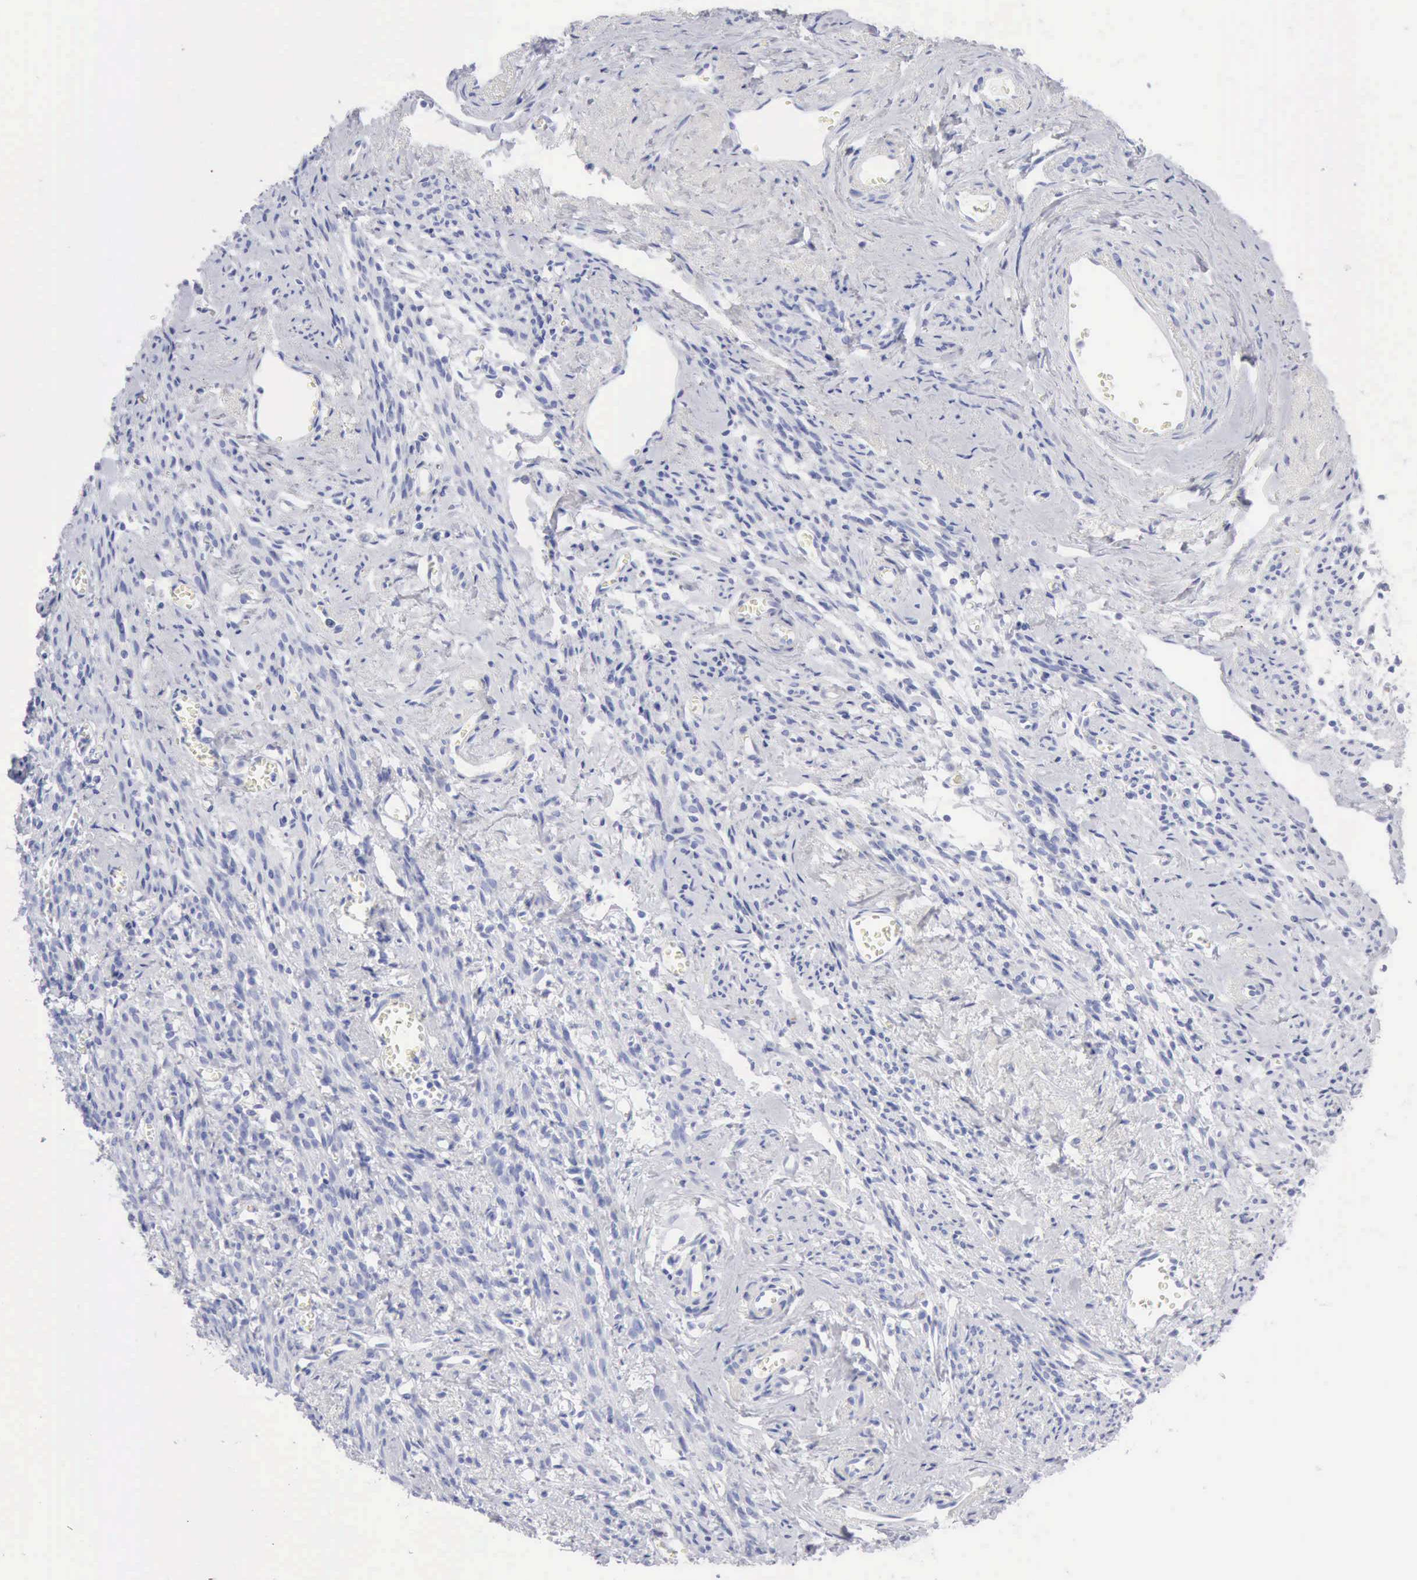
{"staining": {"intensity": "negative", "quantity": "none", "location": "none"}, "tissue": "endometrial cancer", "cell_type": "Tumor cells", "image_type": "cancer", "snomed": [{"axis": "morphology", "description": "Adenocarcinoma, NOS"}, {"axis": "topography", "description": "Endometrium"}], "caption": "Immunohistochemistry (IHC) micrograph of endometrial cancer stained for a protein (brown), which displays no positivity in tumor cells.", "gene": "KRT5", "patient": {"sex": "female", "age": 75}}